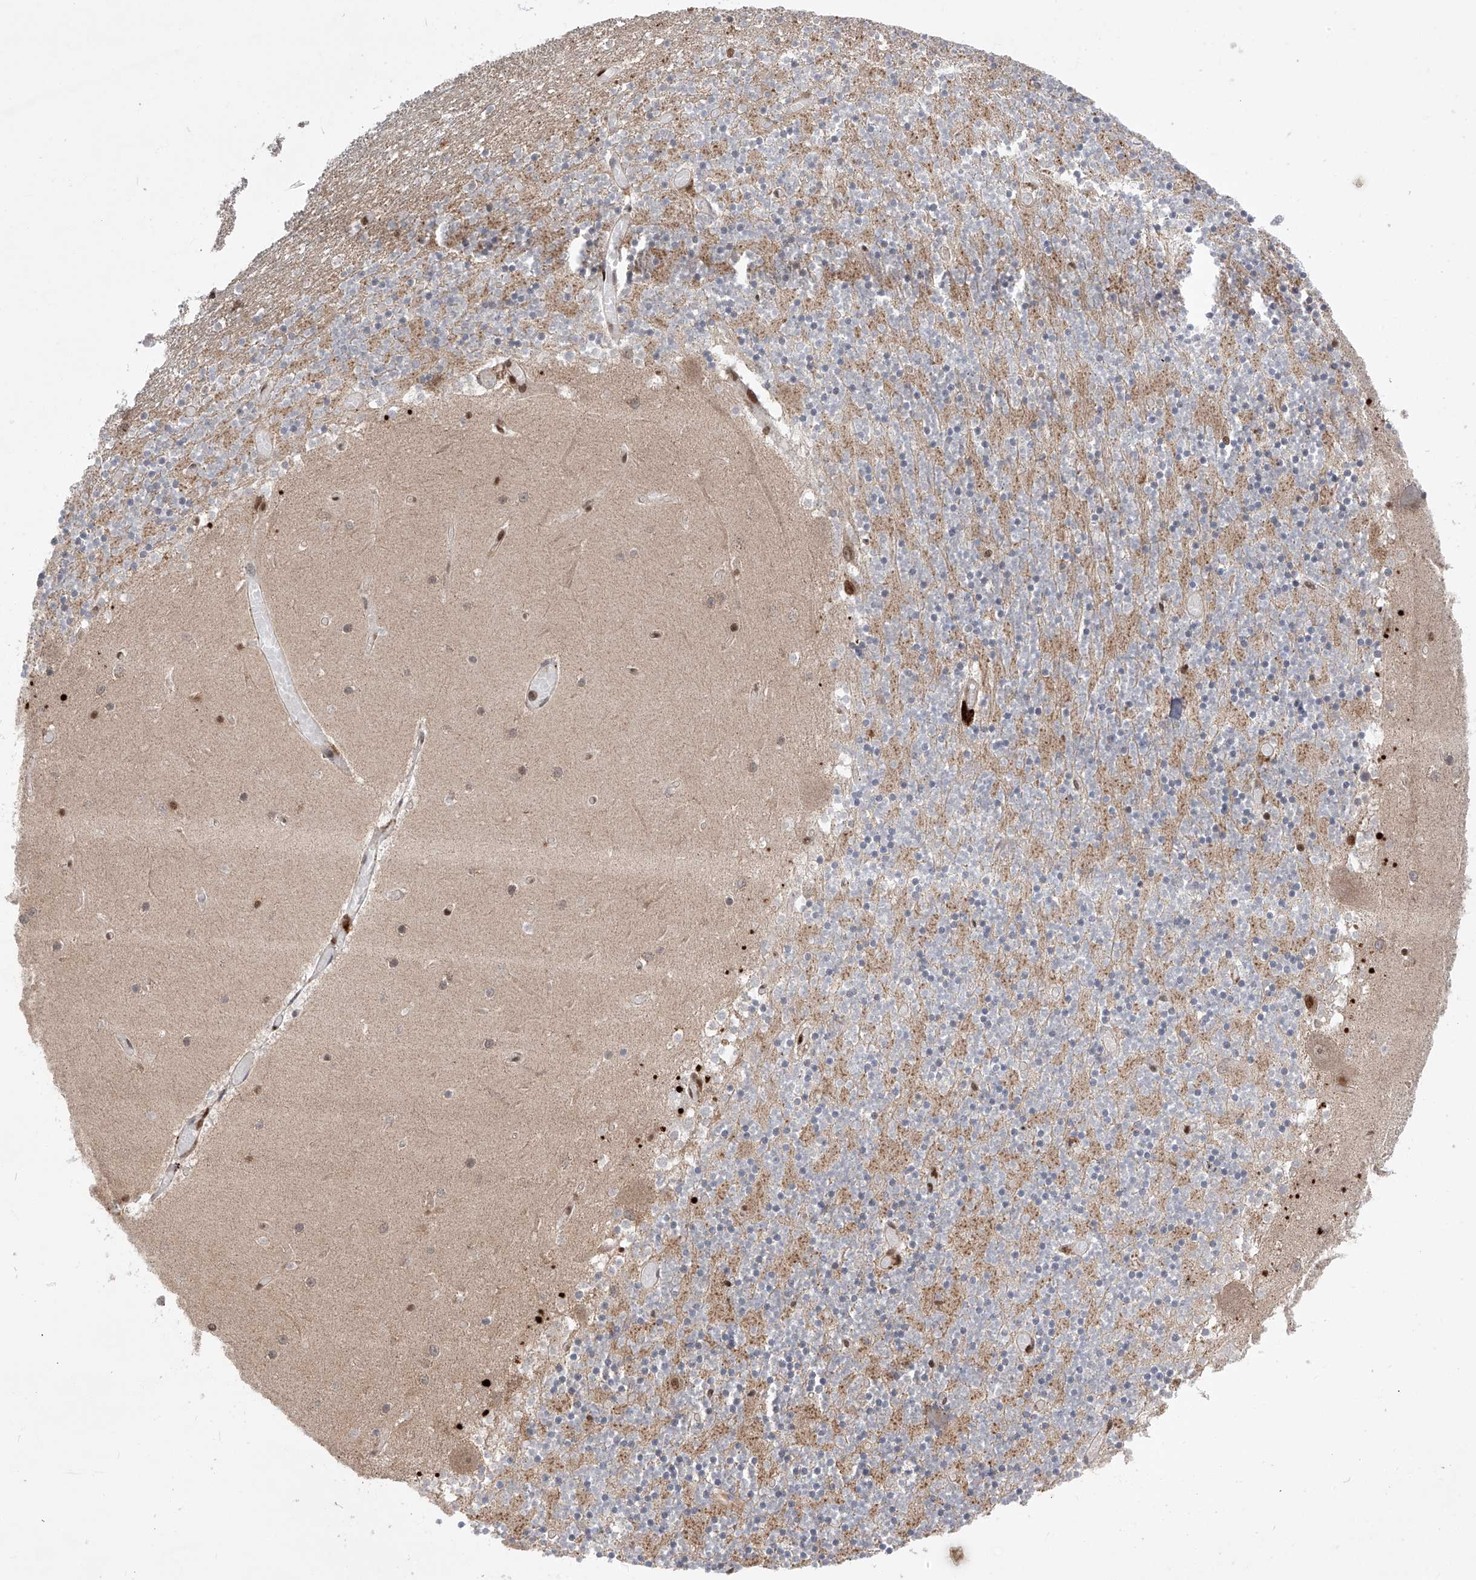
{"staining": {"intensity": "strong", "quantity": "25%-75%", "location": "cytoplasmic/membranous,nuclear"}, "tissue": "cerebellum", "cell_type": "Cells in granular layer", "image_type": "normal", "snomed": [{"axis": "morphology", "description": "Normal tissue, NOS"}, {"axis": "topography", "description": "Cerebellum"}], "caption": "The micrograph shows immunohistochemical staining of benign cerebellum. There is strong cytoplasmic/membranous,nuclear positivity is present in about 25%-75% of cells in granular layer.", "gene": "ZNF280D", "patient": {"sex": "female", "age": 28}}